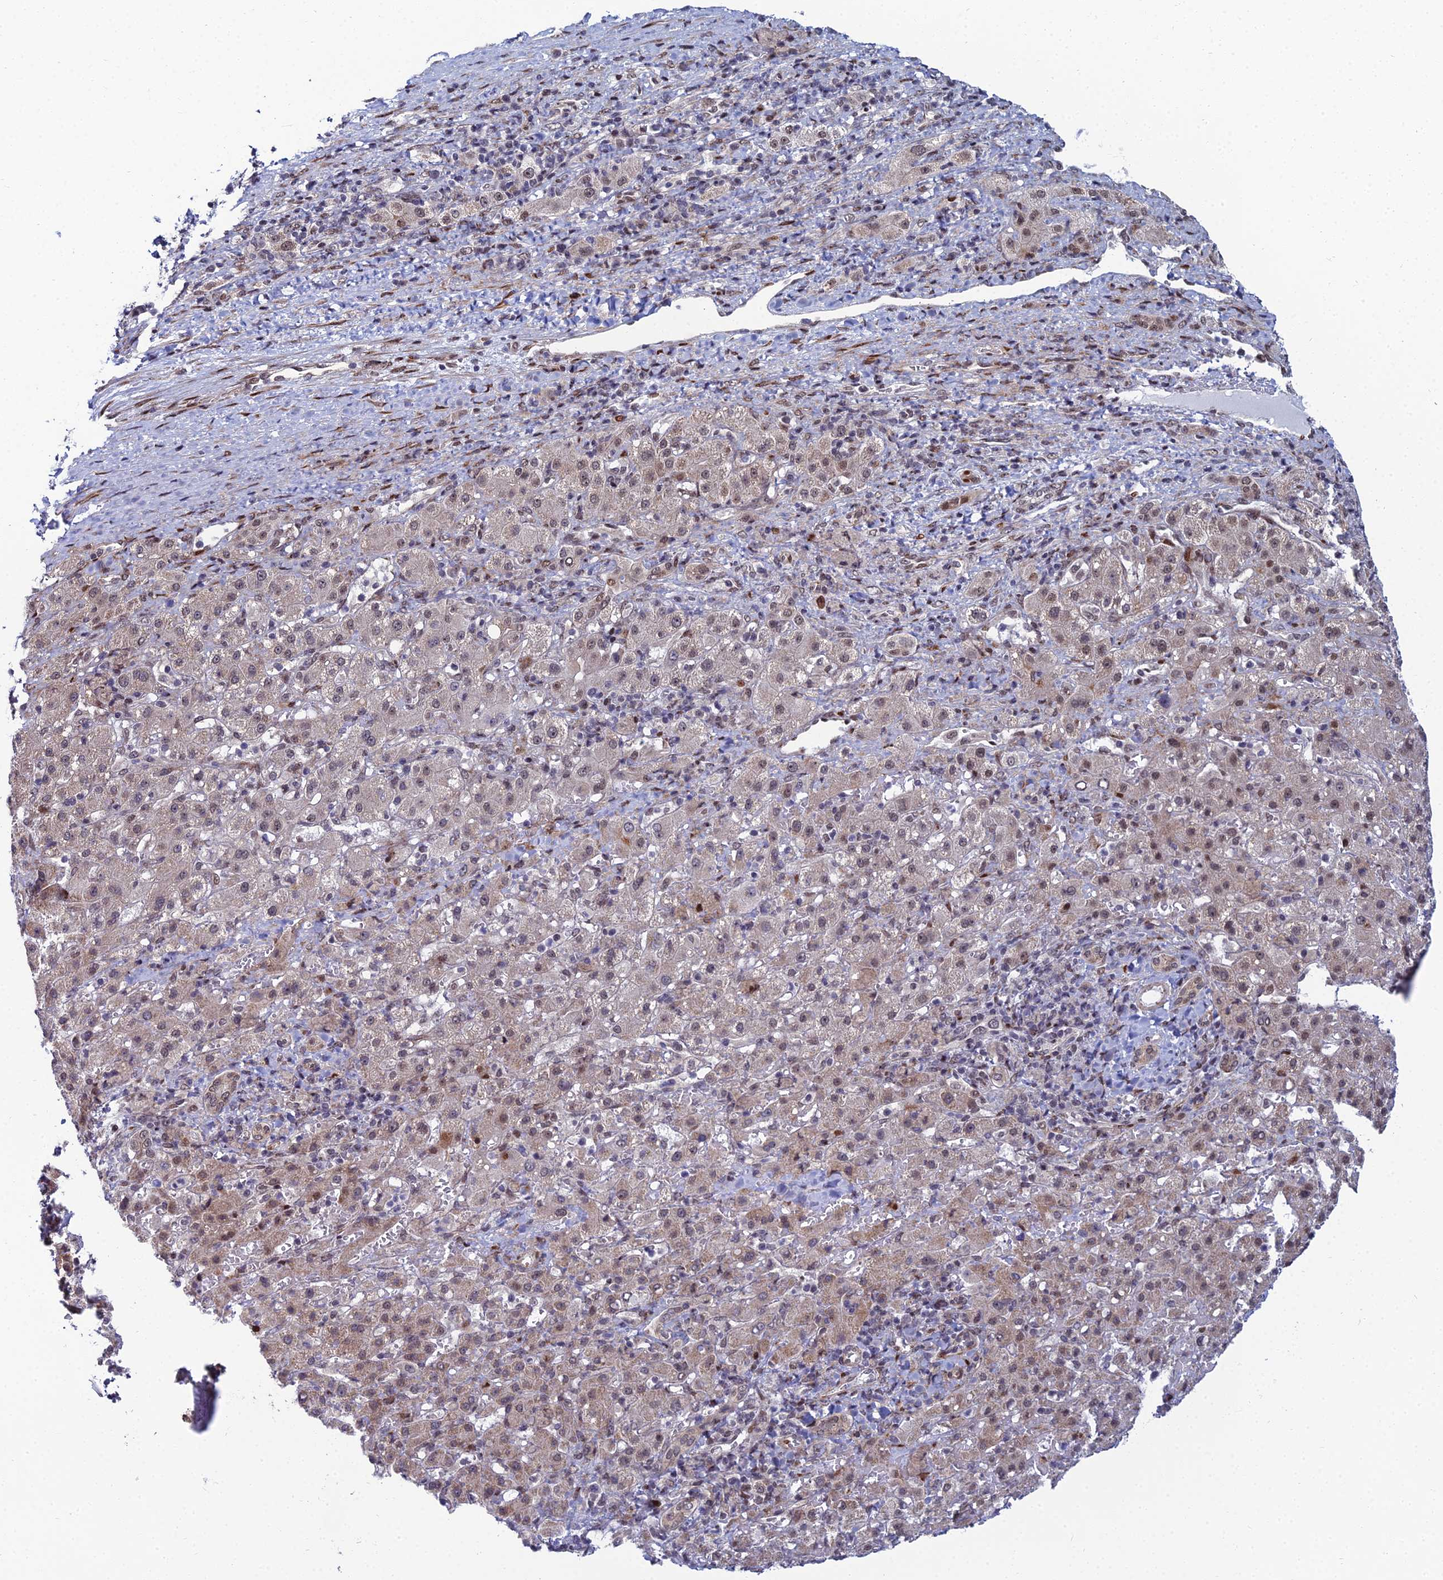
{"staining": {"intensity": "weak", "quantity": "<25%", "location": "cytoplasmic/membranous,nuclear"}, "tissue": "liver cancer", "cell_type": "Tumor cells", "image_type": "cancer", "snomed": [{"axis": "morphology", "description": "Carcinoma, Hepatocellular, NOS"}, {"axis": "topography", "description": "Liver"}], "caption": "The histopathology image exhibits no significant positivity in tumor cells of liver cancer (hepatocellular carcinoma). (IHC, brightfield microscopy, high magnification).", "gene": "ZNF668", "patient": {"sex": "female", "age": 58}}